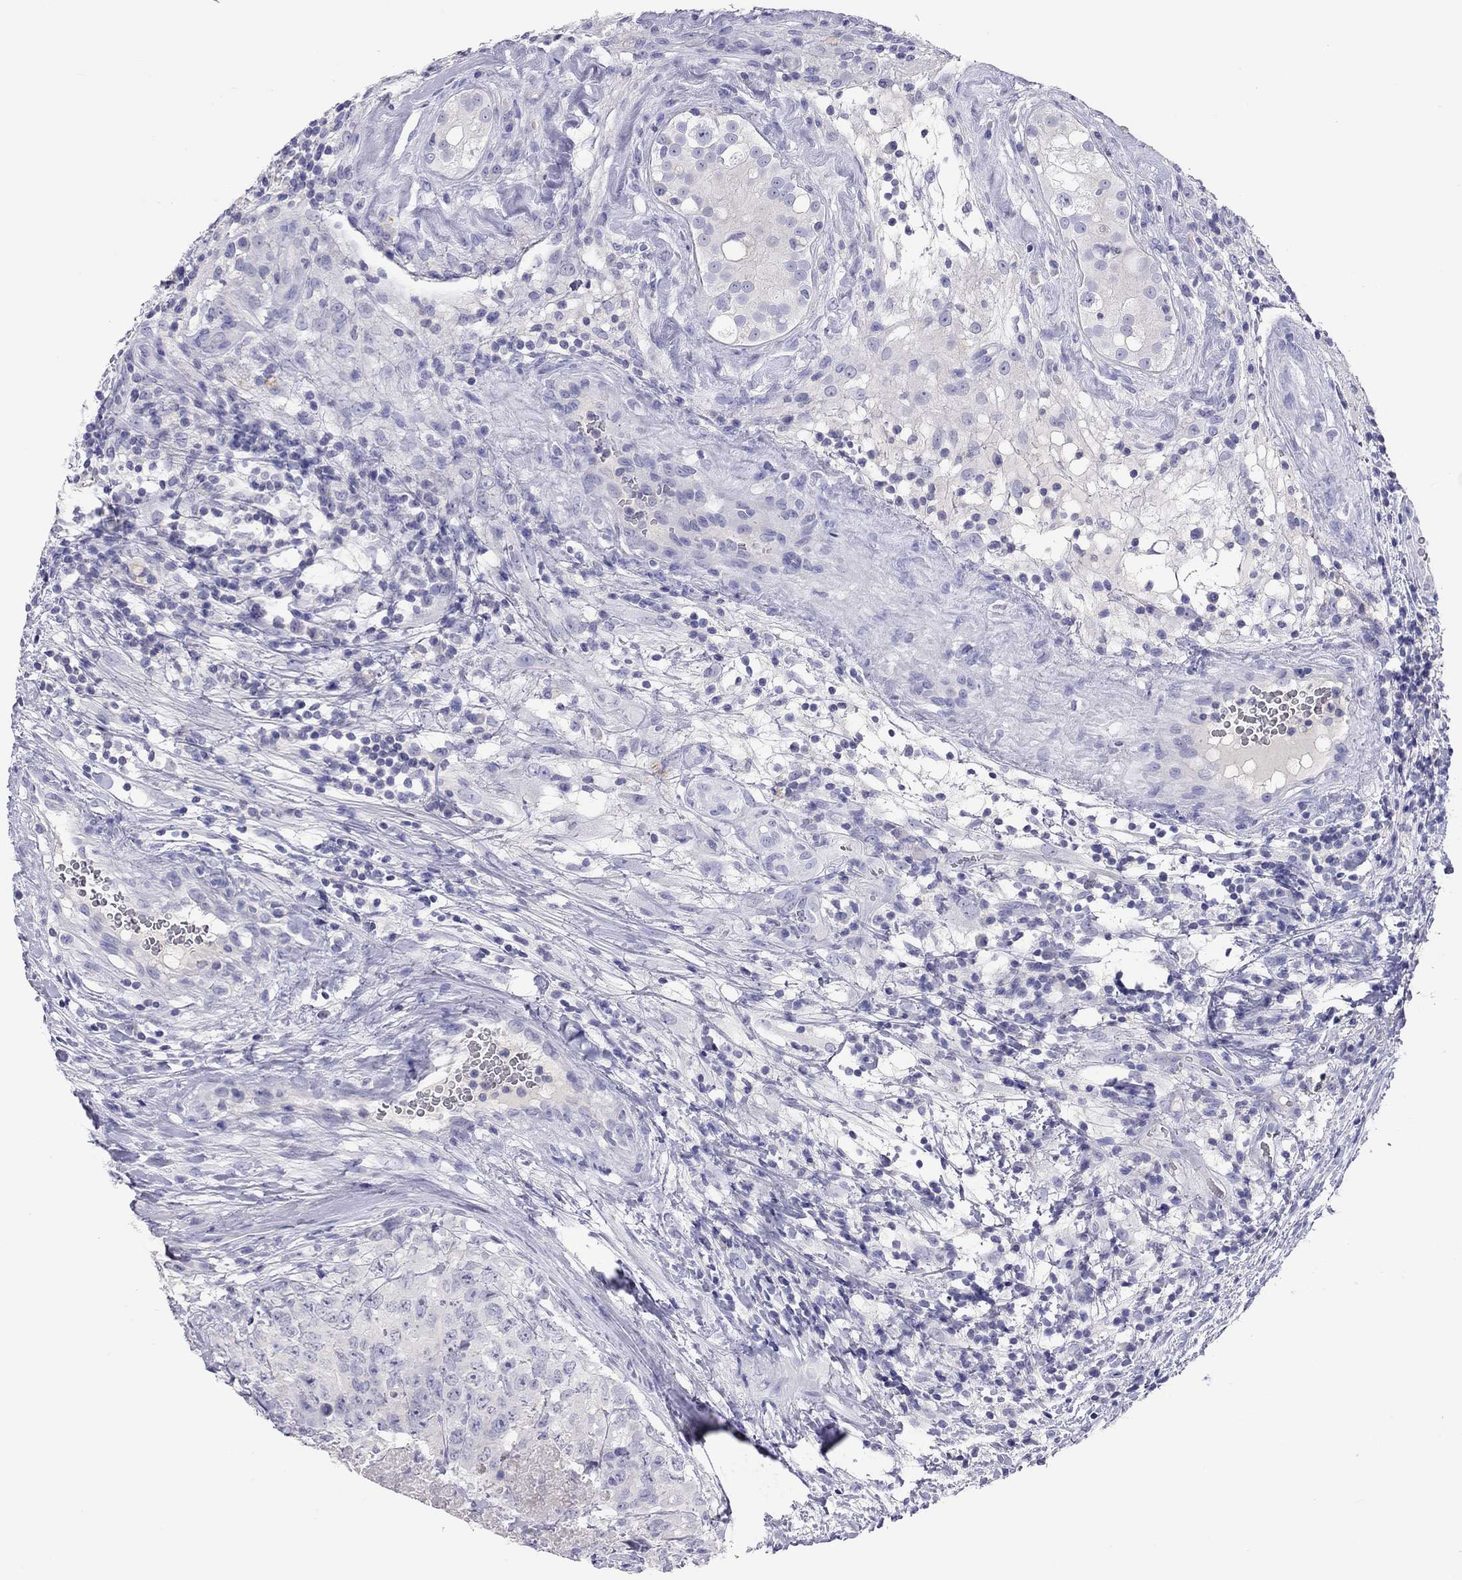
{"staining": {"intensity": "negative", "quantity": "none", "location": "none"}, "tissue": "testis cancer", "cell_type": "Tumor cells", "image_type": "cancer", "snomed": [{"axis": "morphology", "description": "Seminoma, NOS"}, {"axis": "topography", "description": "Testis"}], "caption": "High power microscopy micrograph of an immunohistochemistry histopathology image of seminoma (testis), revealing no significant expression in tumor cells. Brightfield microscopy of immunohistochemistry stained with DAB (brown) and hematoxylin (blue), captured at high magnification.", "gene": "CALHM1", "patient": {"sex": "male", "age": 34}}